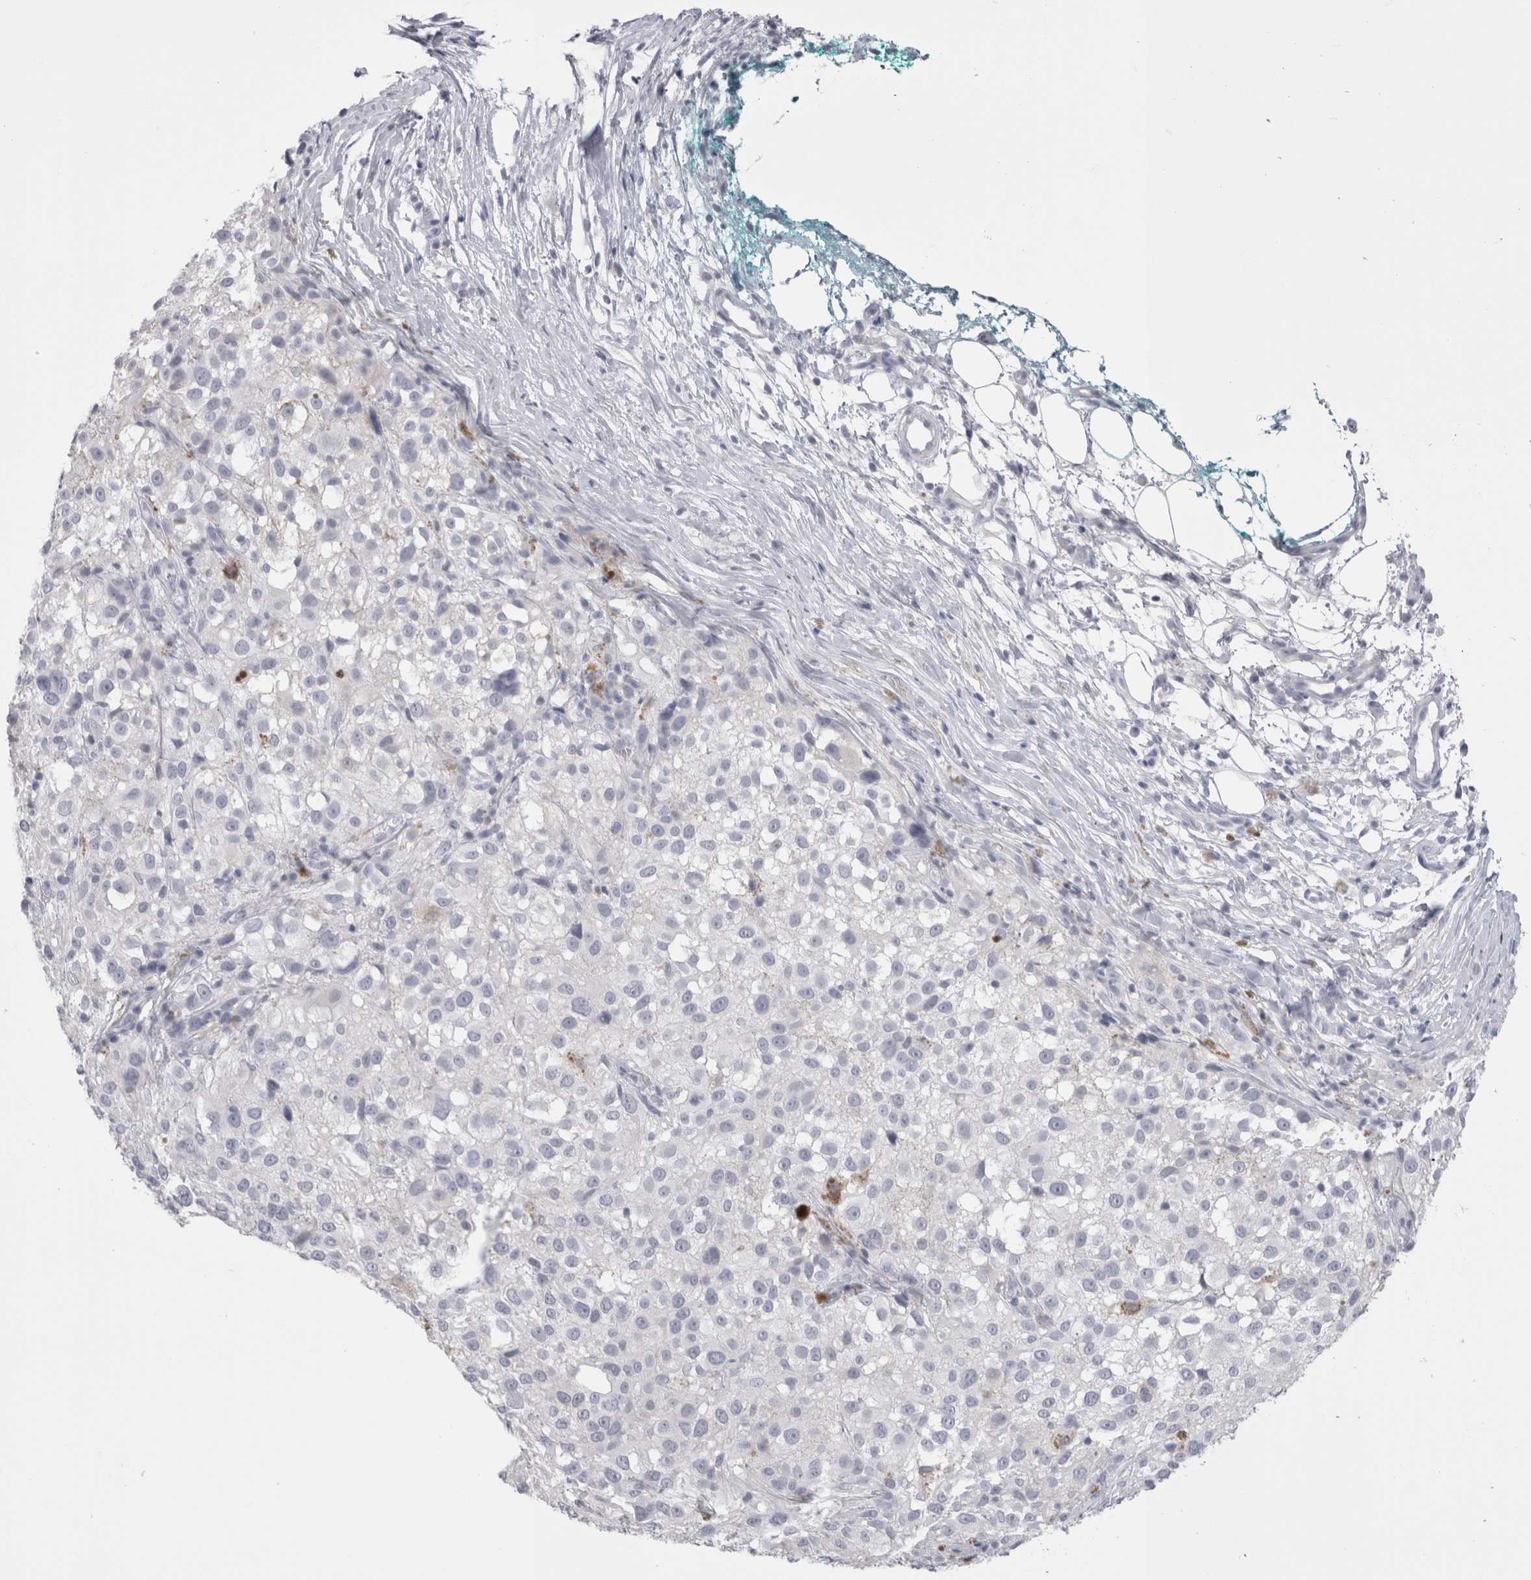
{"staining": {"intensity": "negative", "quantity": "none", "location": "none"}, "tissue": "melanoma", "cell_type": "Tumor cells", "image_type": "cancer", "snomed": [{"axis": "morphology", "description": "Necrosis, NOS"}, {"axis": "morphology", "description": "Malignant melanoma, NOS"}, {"axis": "topography", "description": "Skin"}], "caption": "Image shows no significant protein positivity in tumor cells of malignant melanoma. The staining is performed using DAB brown chromogen with nuclei counter-stained in using hematoxylin.", "gene": "SUCNR1", "patient": {"sex": "female", "age": 87}}